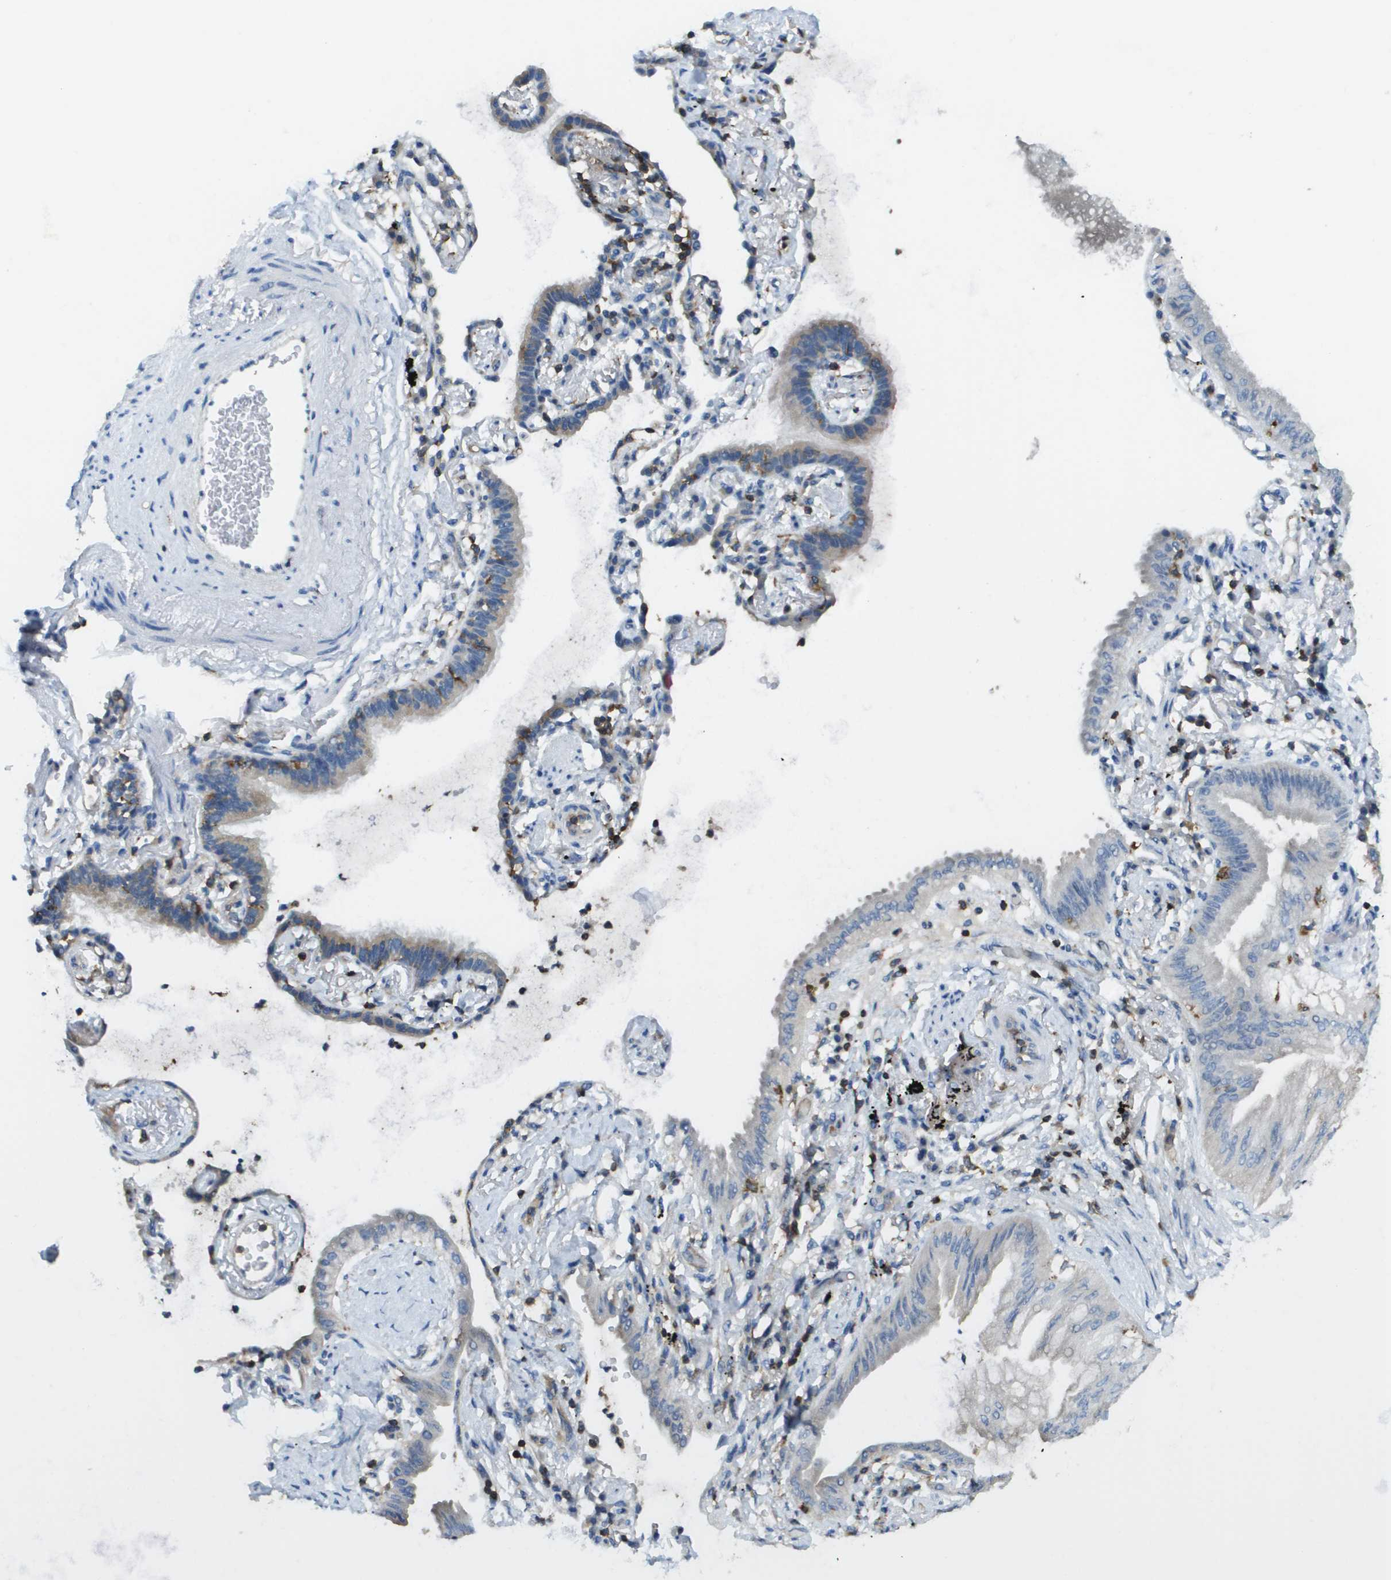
{"staining": {"intensity": "negative", "quantity": "none", "location": "none"}, "tissue": "lung cancer", "cell_type": "Tumor cells", "image_type": "cancer", "snomed": [{"axis": "morphology", "description": "Normal tissue, NOS"}, {"axis": "morphology", "description": "Adenocarcinoma, NOS"}, {"axis": "topography", "description": "Bronchus"}, {"axis": "topography", "description": "Lung"}], "caption": "Human lung adenocarcinoma stained for a protein using immunohistochemistry (IHC) reveals no expression in tumor cells.", "gene": "APBB1IP", "patient": {"sex": "female", "age": 70}}